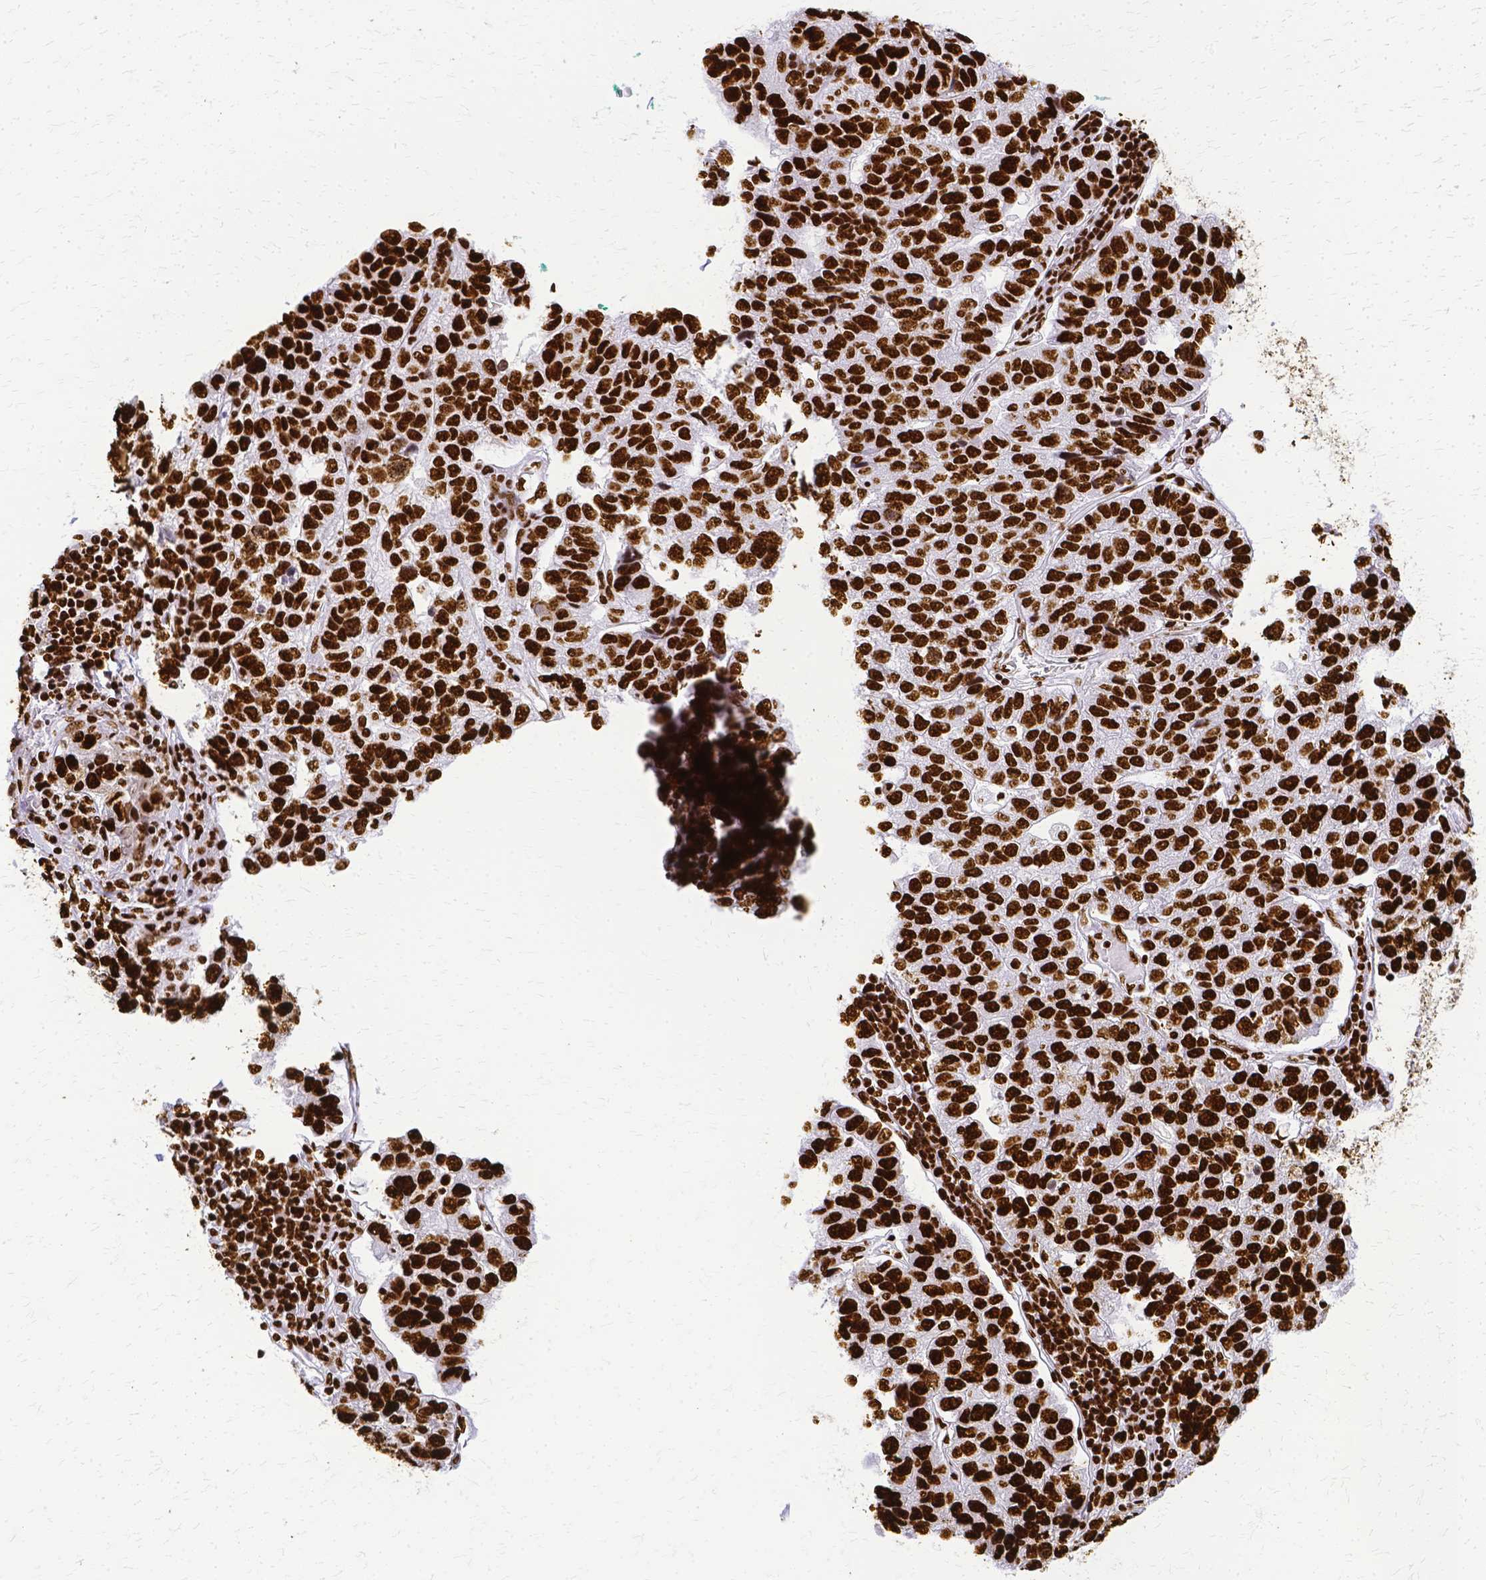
{"staining": {"intensity": "strong", "quantity": ">75%", "location": "nuclear"}, "tissue": "pancreatic cancer", "cell_type": "Tumor cells", "image_type": "cancer", "snomed": [{"axis": "morphology", "description": "Adenocarcinoma, NOS"}, {"axis": "topography", "description": "Pancreas"}], "caption": "Protein expression analysis of human adenocarcinoma (pancreatic) reveals strong nuclear positivity in approximately >75% of tumor cells. The staining was performed using DAB (3,3'-diaminobenzidine) to visualize the protein expression in brown, while the nuclei were stained in blue with hematoxylin (Magnification: 20x).", "gene": "SFPQ", "patient": {"sex": "female", "age": 61}}